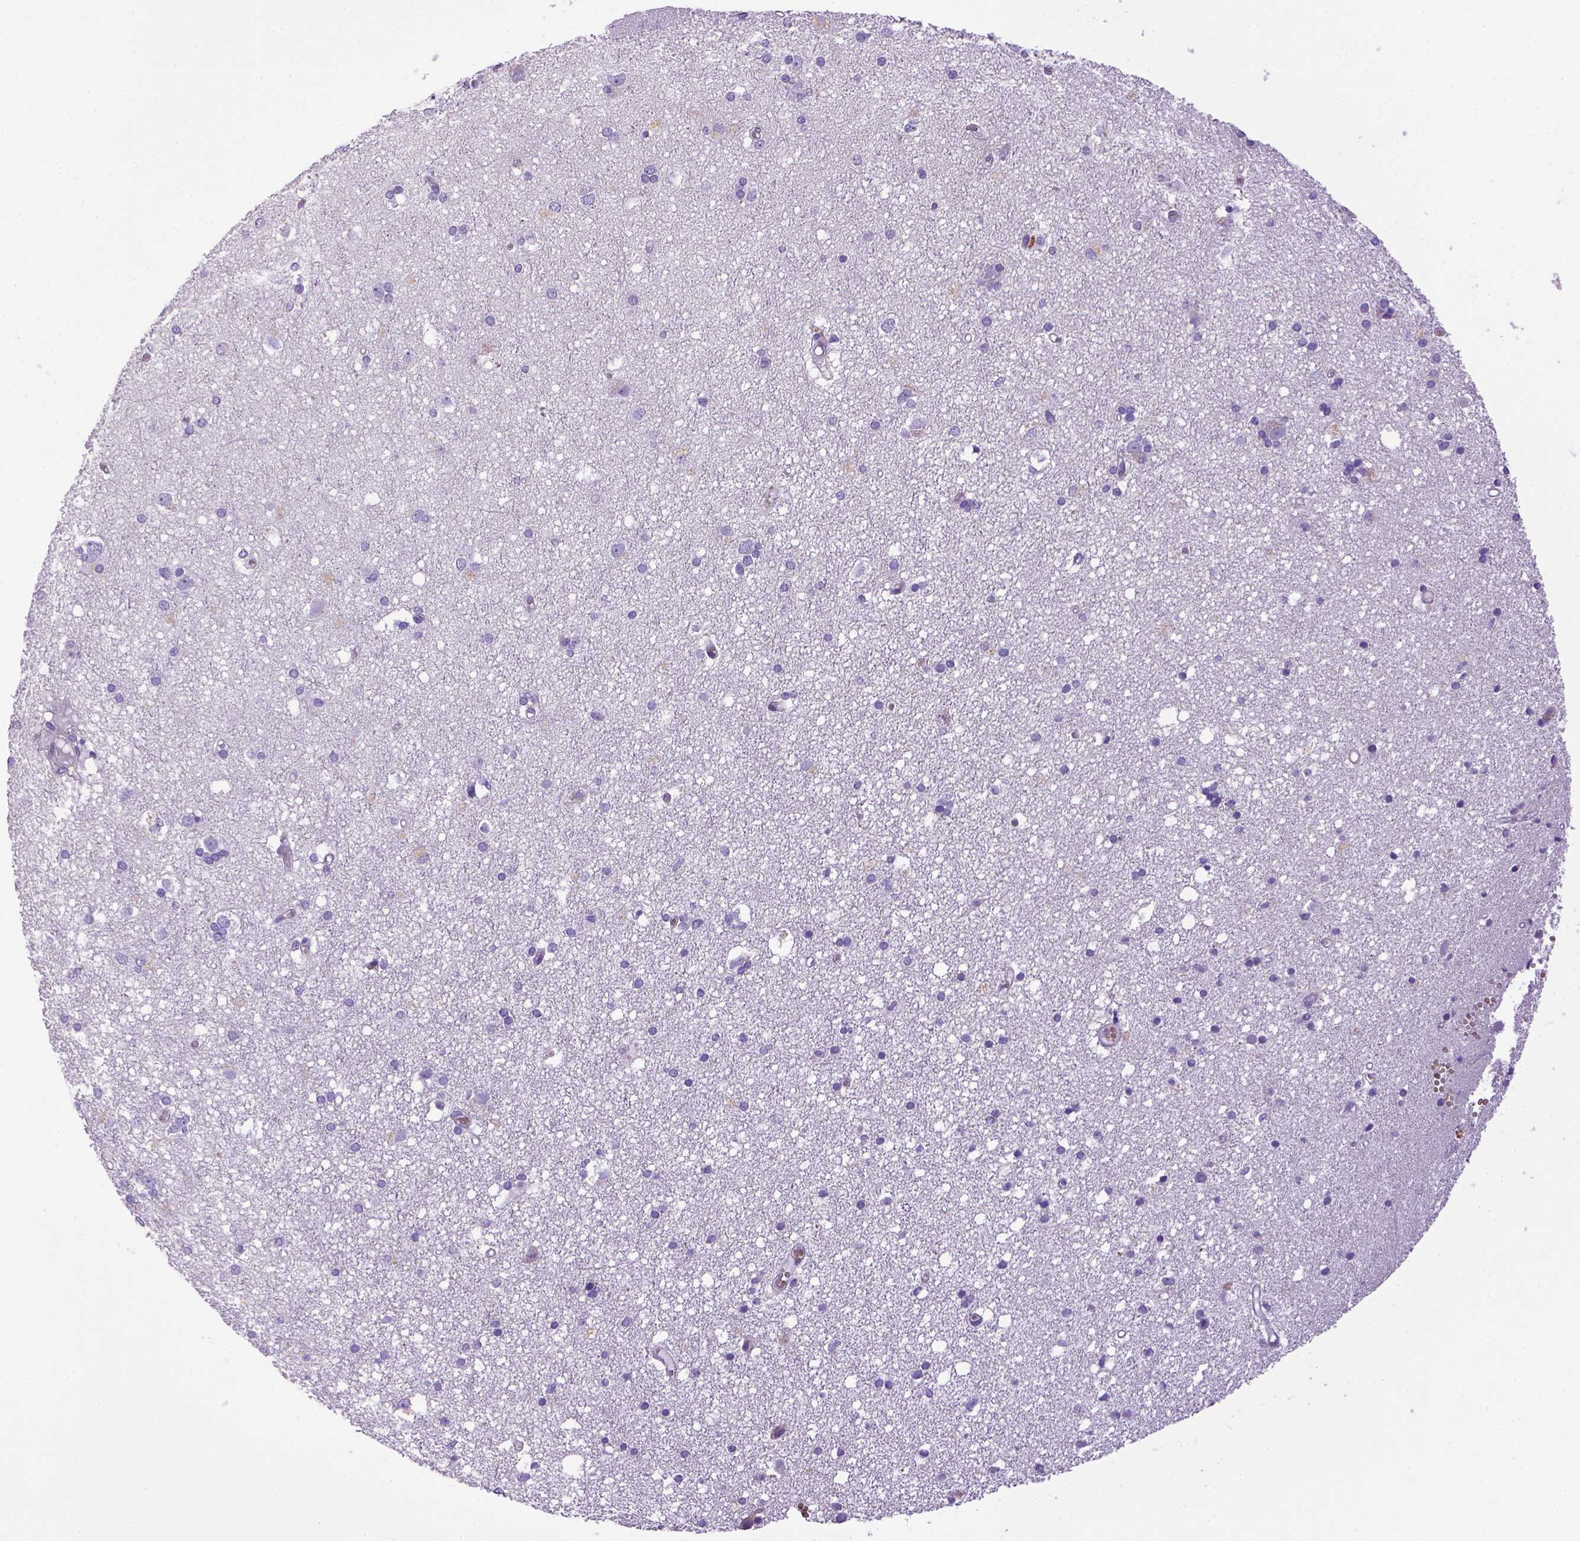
{"staining": {"intensity": "negative", "quantity": "none", "location": "none"}, "tissue": "cerebral cortex", "cell_type": "Endothelial cells", "image_type": "normal", "snomed": [{"axis": "morphology", "description": "Normal tissue, NOS"}, {"axis": "morphology", "description": "Glioma, malignant, High grade"}, {"axis": "topography", "description": "Cerebral cortex"}], "caption": "Immunohistochemistry (IHC) photomicrograph of normal cerebral cortex stained for a protein (brown), which reveals no positivity in endothelial cells. (IHC, brightfield microscopy, high magnification).", "gene": "BAAT", "patient": {"sex": "male", "age": 71}}